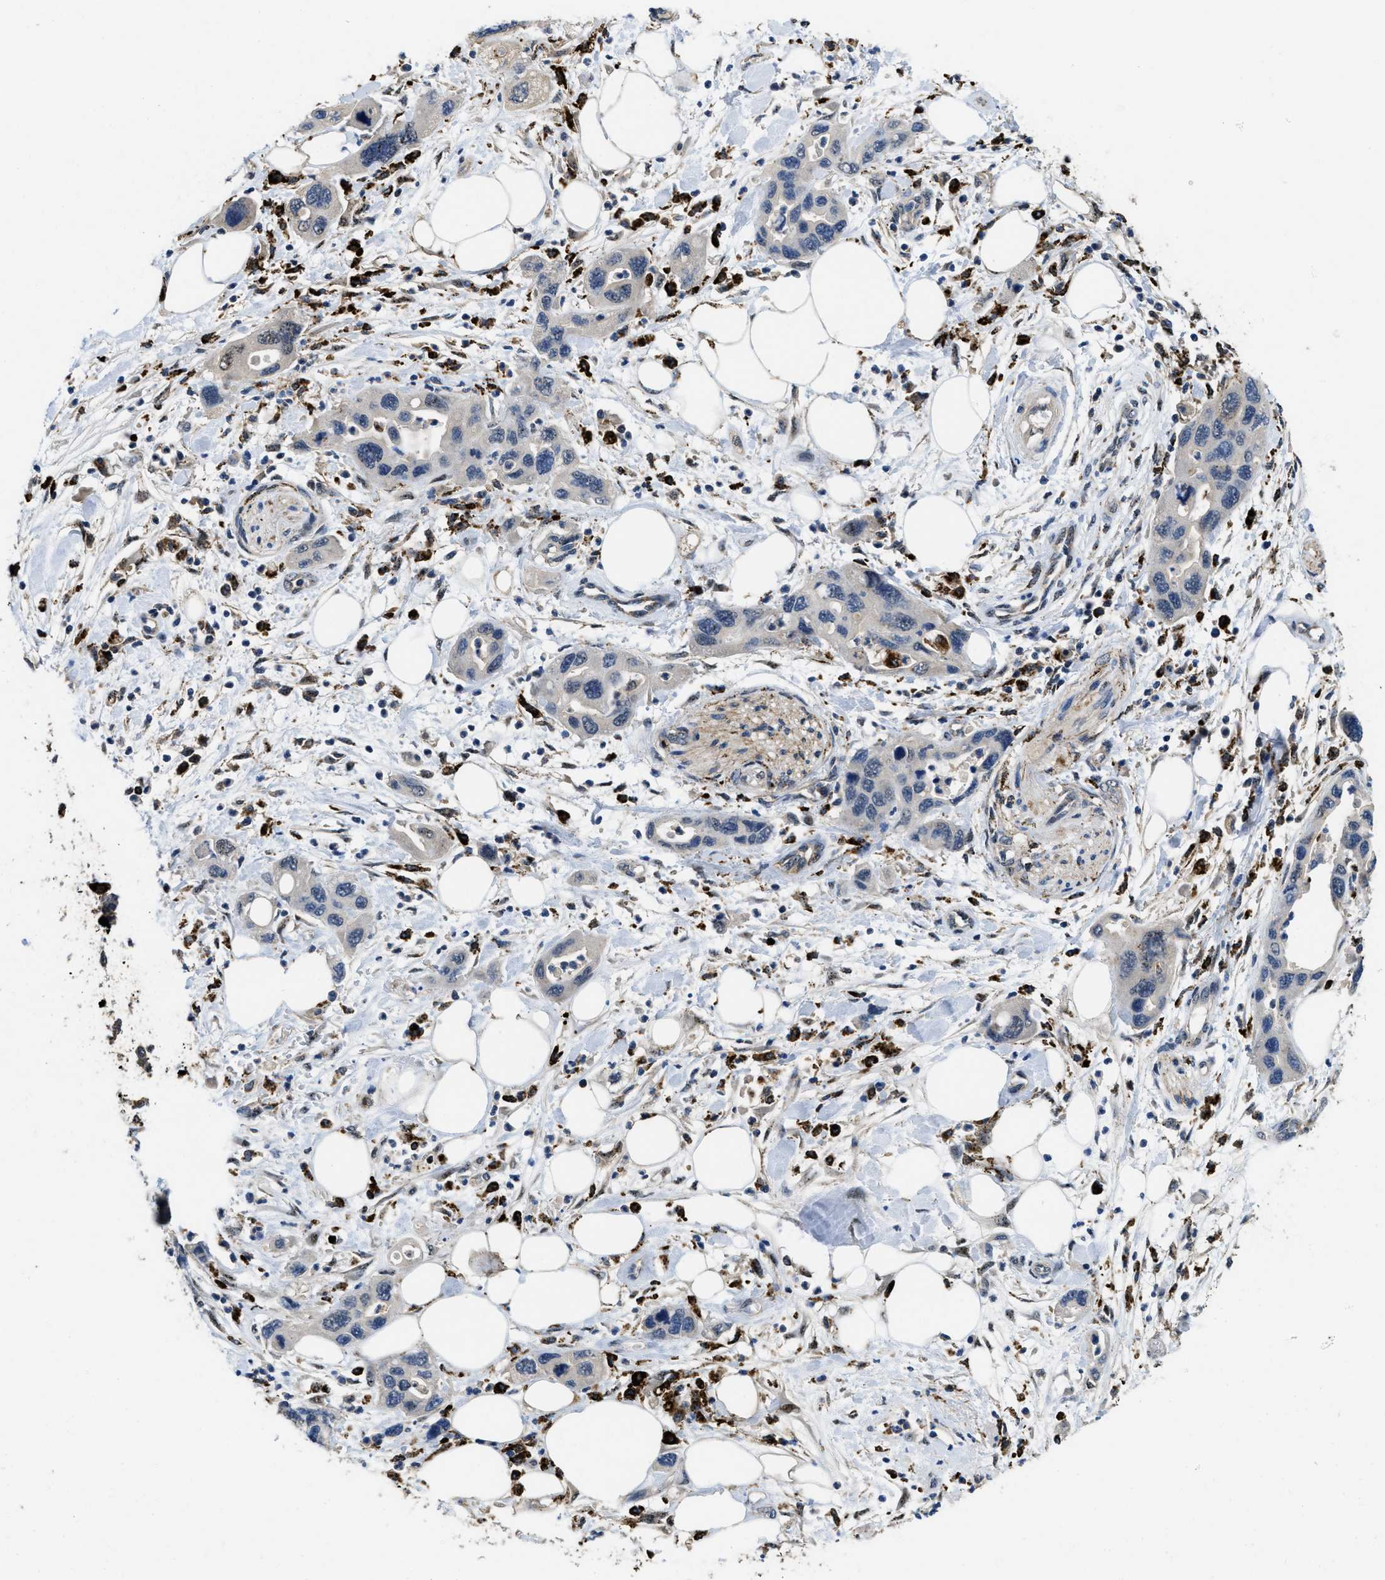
{"staining": {"intensity": "negative", "quantity": "none", "location": "none"}, "tissue": "pancreatic cancer", "cell_type": "Tumor cells", "image_type": "cancer", "snomed": [{"axis": "morphology", "description": "Normal tissue, NOS"}, {"axis": "morphology", "description": "Adenocarcinoma, NOS"}, {"axis": "topography", "description": "Pancreas"}], "caption": "IHC of adenocarcinoma (pancreatic) shows no expression in tumor cells.", "gene": "BMPR2", "patient": {"sex": "female", "age": 71}}